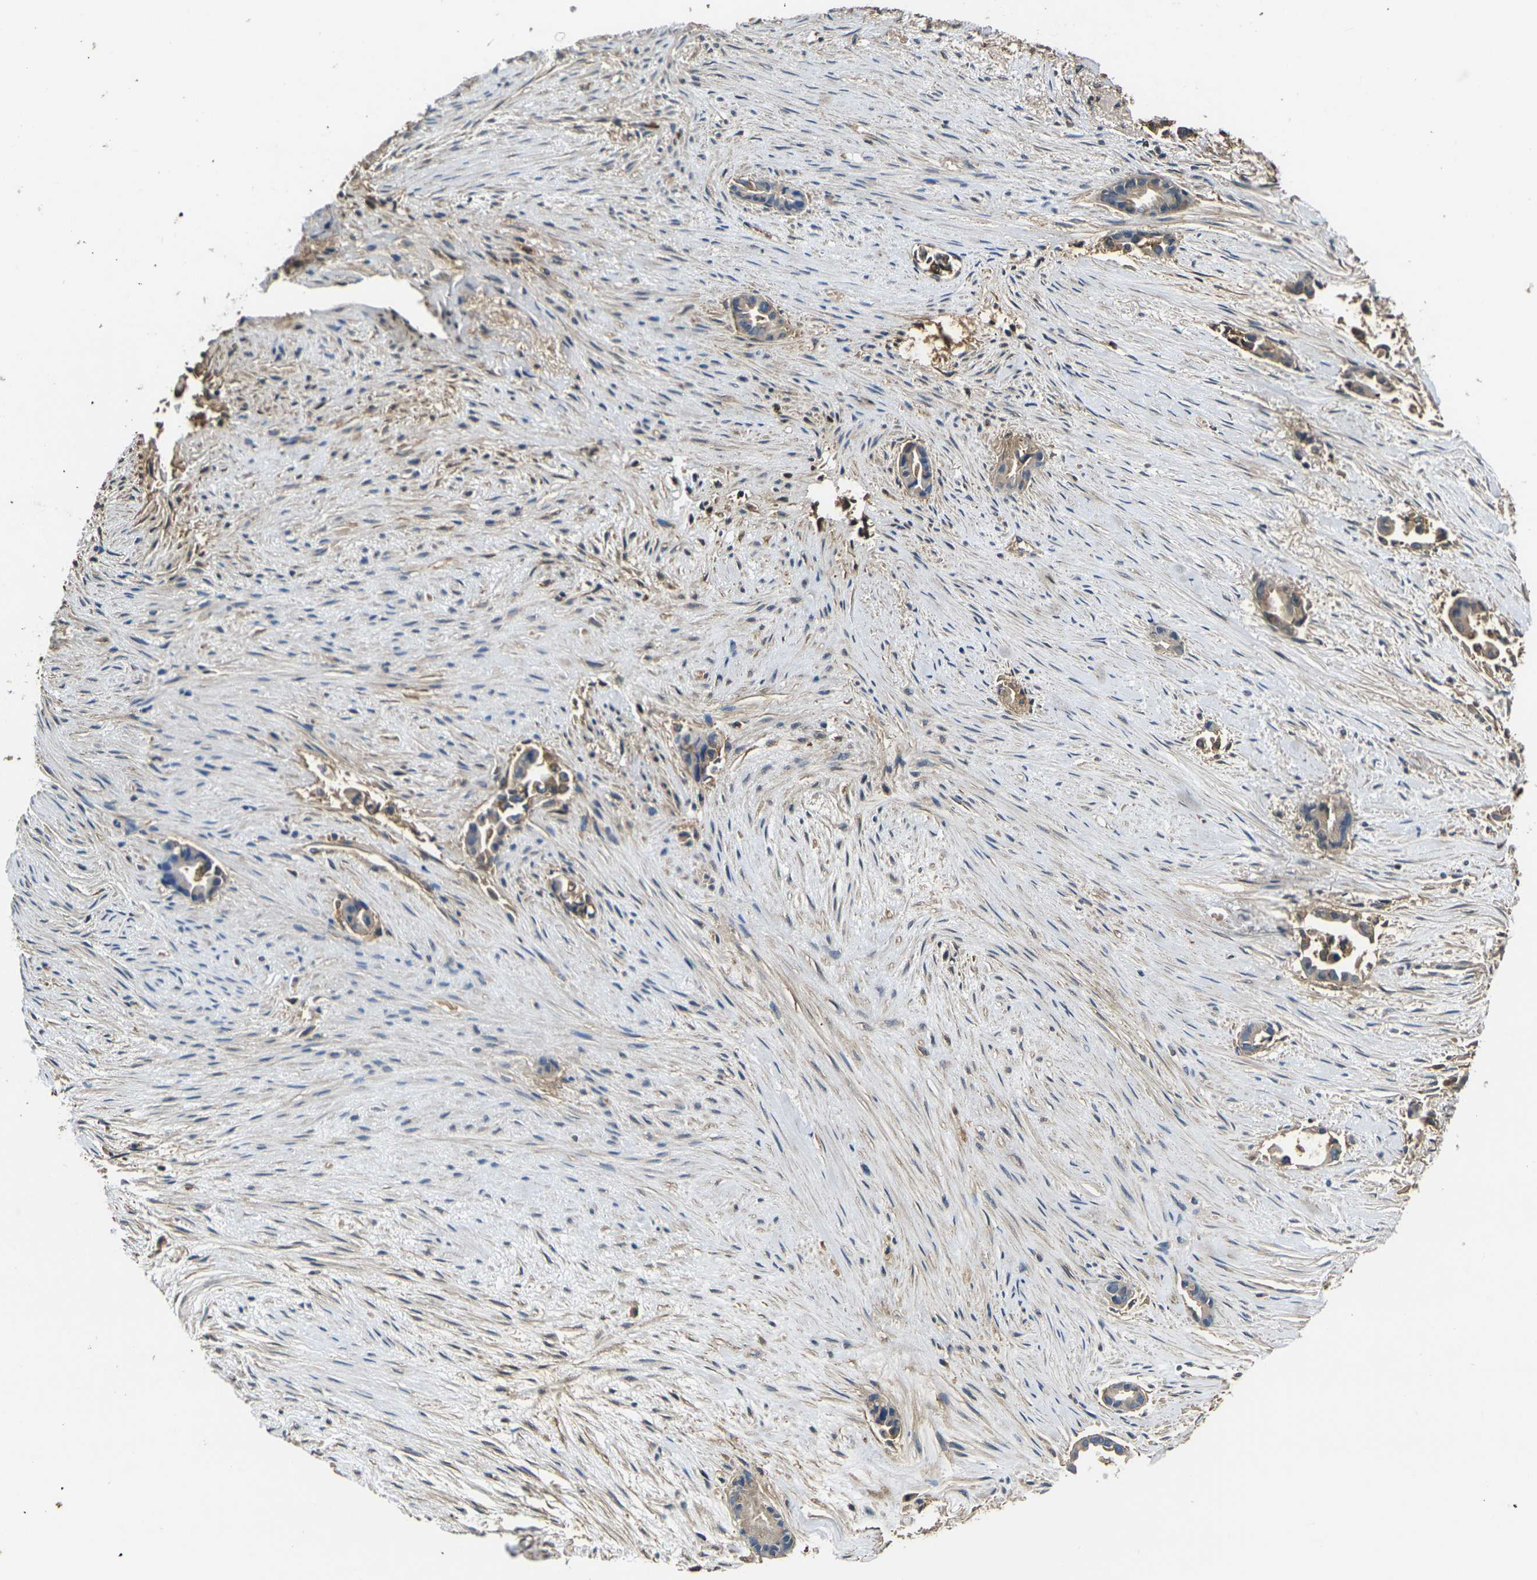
{"staining": {"intensity": "weak", "quantity": "<25%", "location": "cytoplasmic/membranous"}, "tissue": "liver cancer", "cell_type": "Tumor cells", "image_type": "cancer", "snomed": [{"axis": "morphology", "description": "Cholangiocarcinoma"}, {"axis": "topography", "description": "Liver"}], "caption": "The image exhibits no significant positivity in tumor cells of liver cancer. Brightfield microscopy of IHC stained with DAB (brown) and hematoxylin (blue), captured at high magnification.", "gene": "HSPG2", "patient": {"sex": "female", "age": 55}}